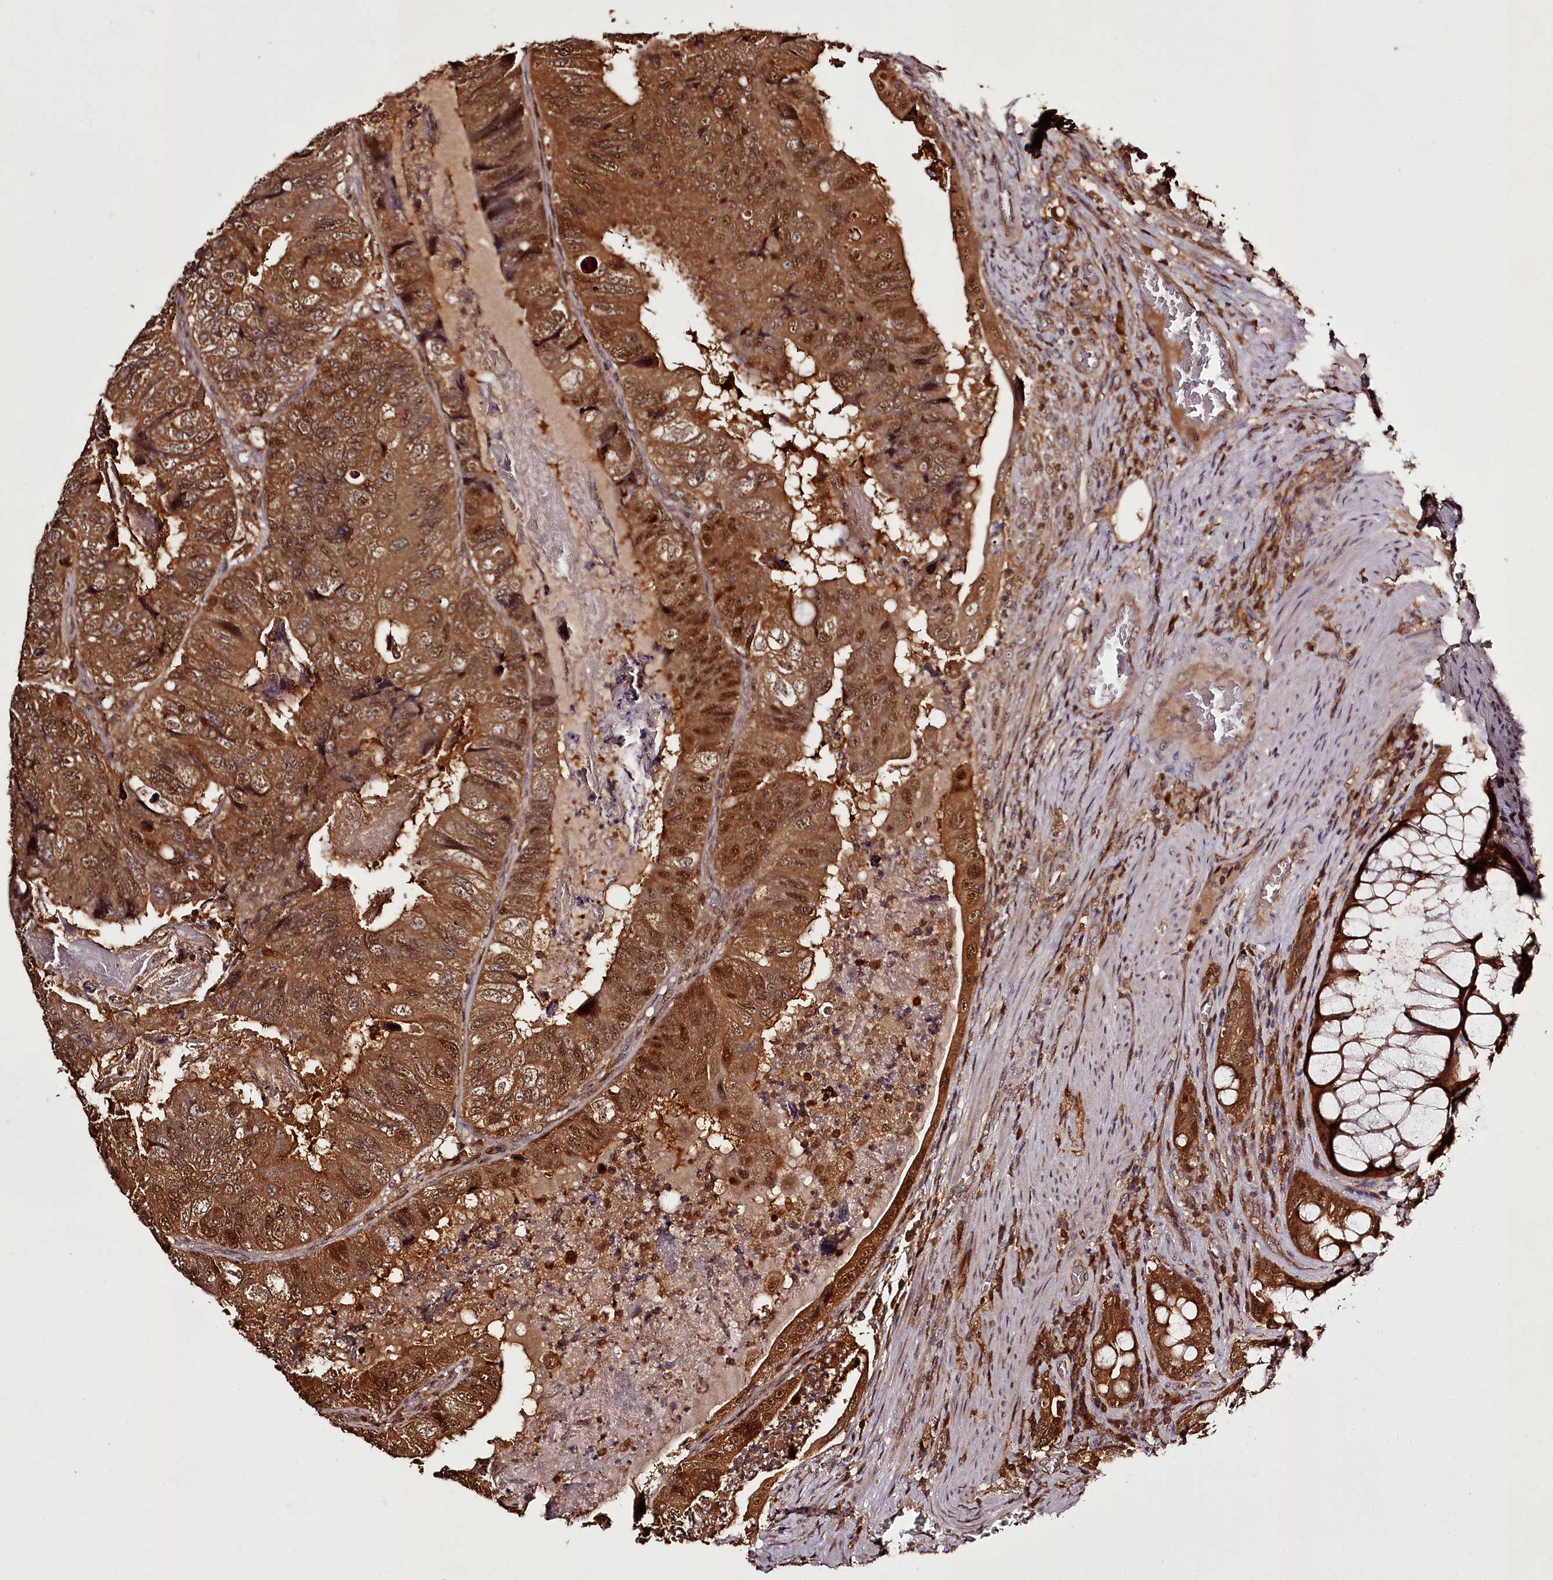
{"staining": {"intensity": "strong", "quantity": ">75%", "location": "cytoplasmic/membranous,nuclear"}, "tissue": "colorectal cancer", "cell_type": "Tumor cells", "image_type": "cancer", "snomed": [{"axis": "morphology", "description": "Adenocarcinoma, NOS"}, {"axis": "topography", "description": "Rectum"}], "caption": "Immunohistochemical staining of adenocarcinoma (colorectal) demonstrates high levels of strong cytoplasmic/membranous and nuclear expression in approximately >75% of tumor cells.", "gene": "NPRL2", "patient": {"sex": "male", "age": 63}}